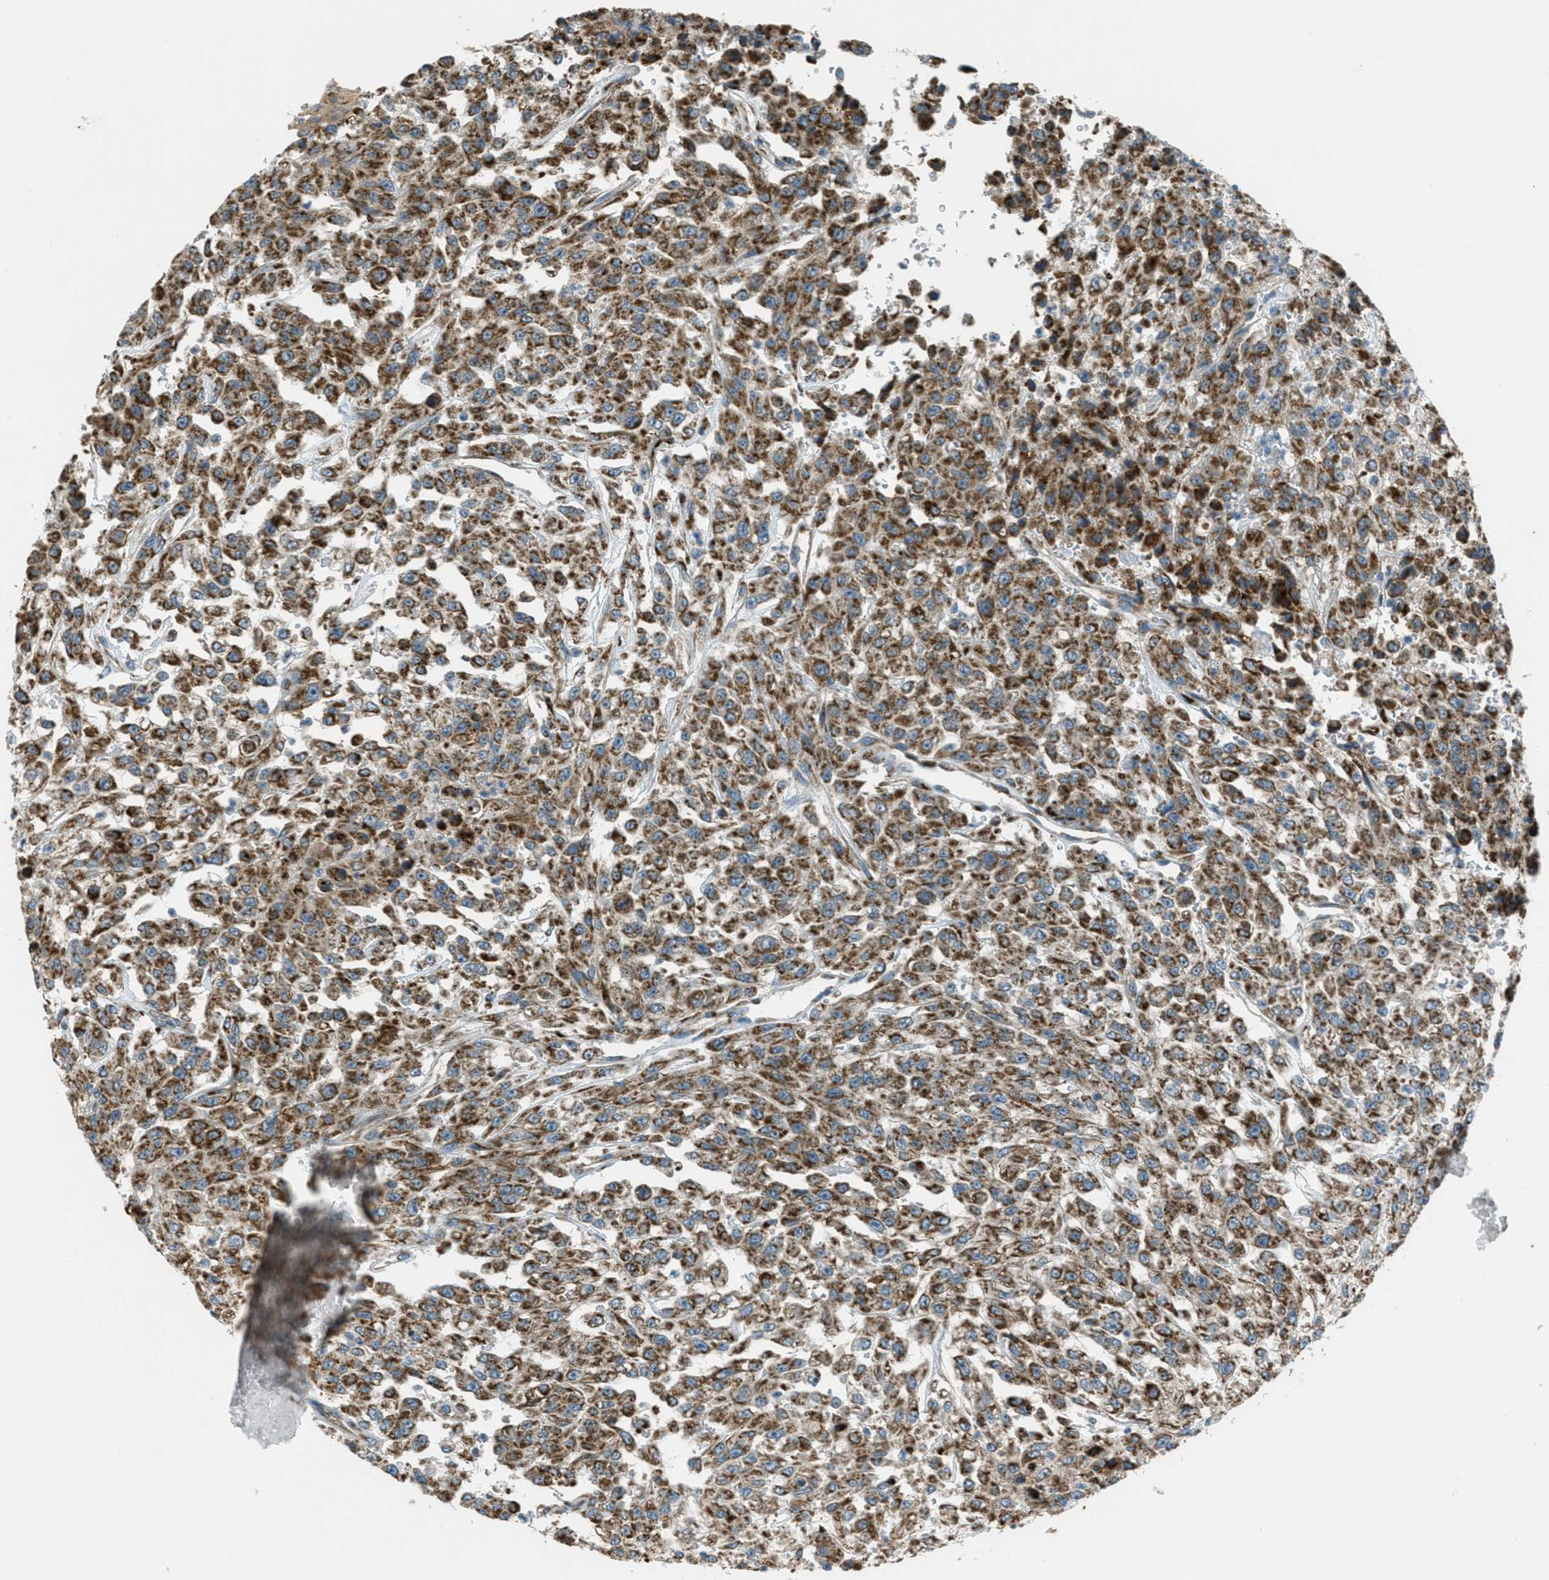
{"staining": {"intensity": "moderate", "quantity": ">75%", "location": "cytoplasmic/membranous"}, "tissue": "urothelial cancer", "cell_type": "Tumor cells", "image_type": "cancer", "snomed": [{"axis": "morphology", "description": "Urothelial carcinoma, High grade"}, {"axis": "topography", "description": "Urinary bladder"}], "caption": "High-power microscopy captured an immunohistochemistry (IHC) micrograph of urothelial carcinoma (high-grade), revealing moderate cytoplasmic/membranous positivity in approximately >75% of tumor cells. Using DAB (brown) and hematoxylin (blue) stains, captured at high magnification using brightfield microscopy.", "gene": "BCKDK", "patient": {"sex": "male", "age": 46}}